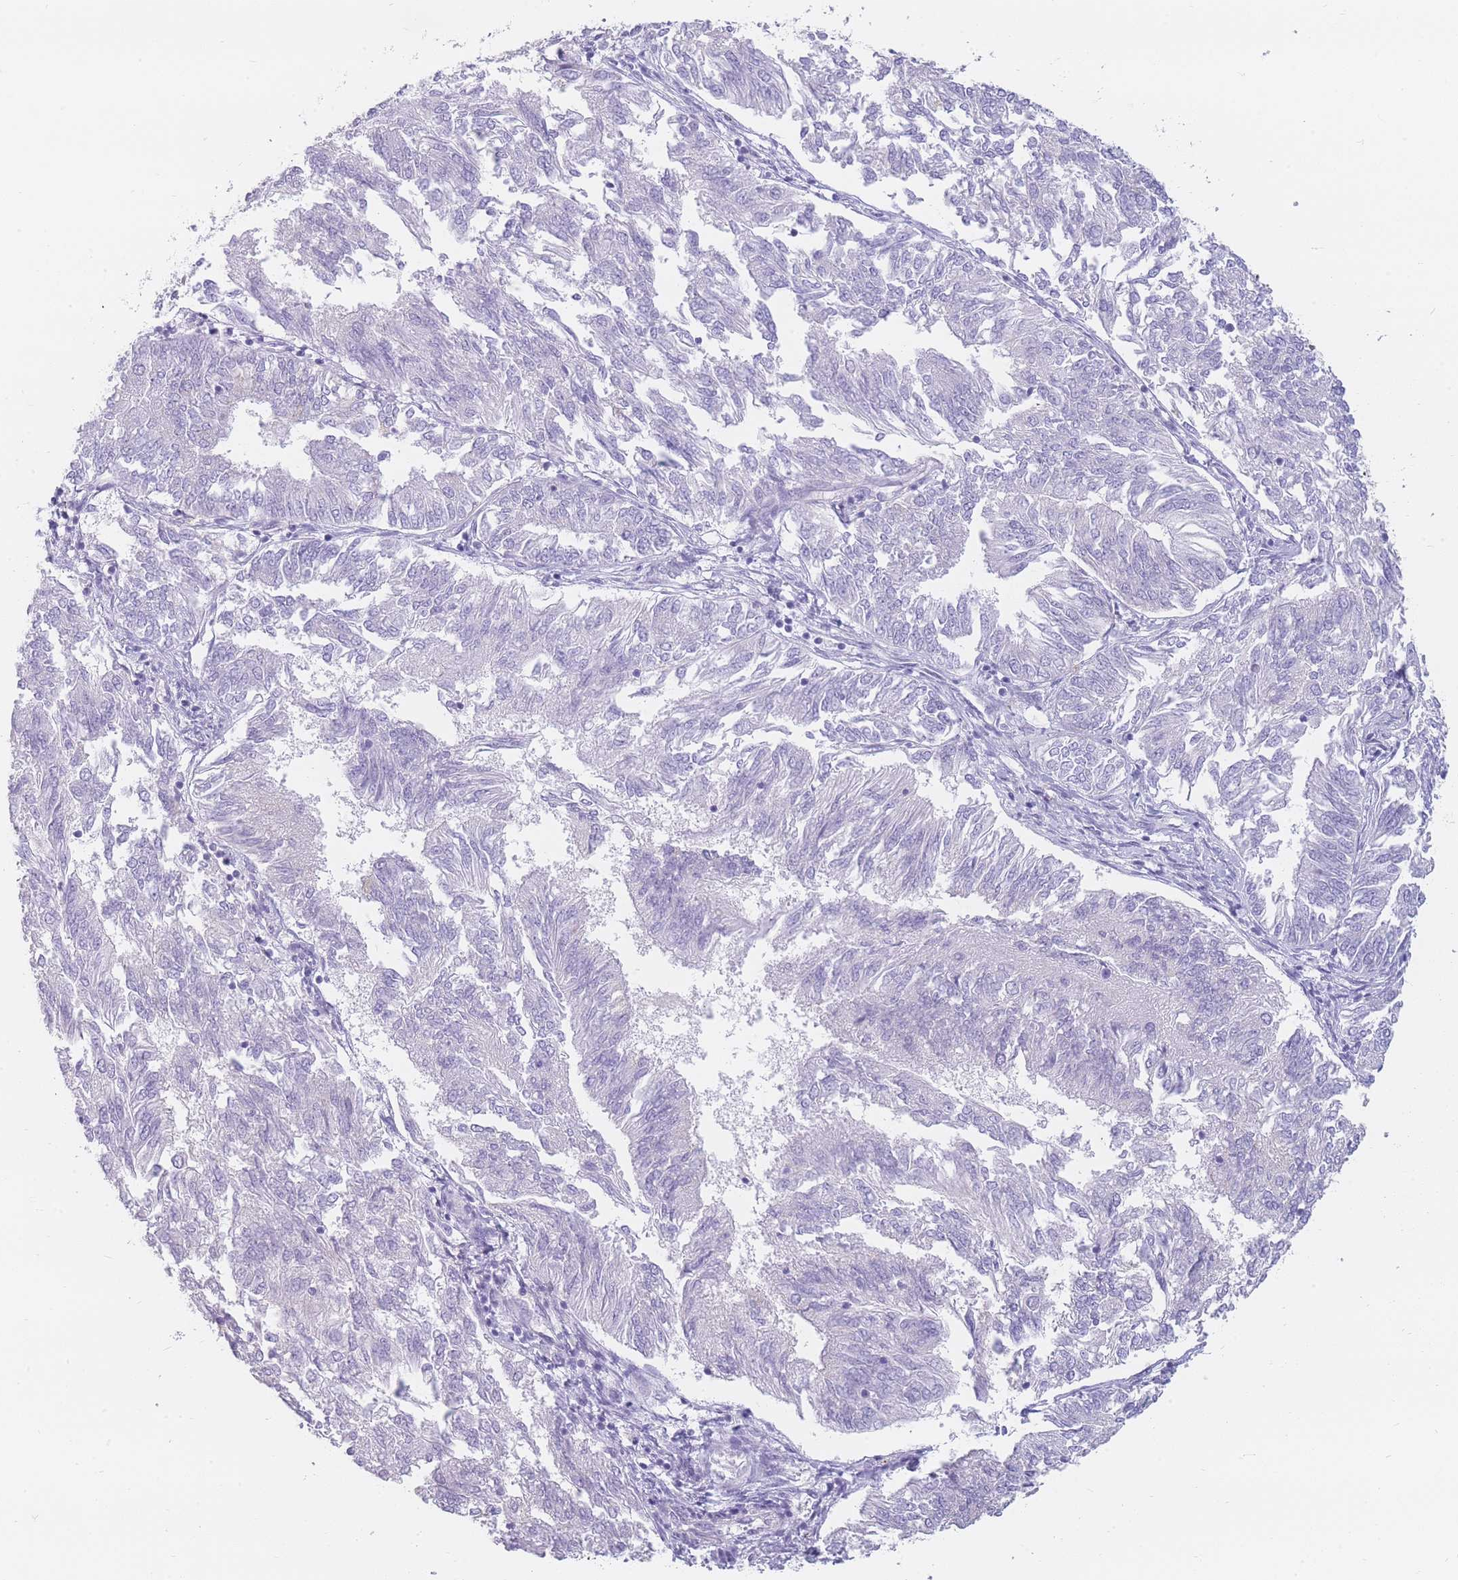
{"staining": {"intensity": "negative", "quantity": "none", "location": "none"}, "tissue": "endometrial cancer", "cell_type": "Tumor cells", "image_type": "cancer", "snomed": [{"axis": "morphology", "description": "Adenocarcinoma, NOS"}, {"axis": "topography", "description": "Endometrium"}], "caption": "DAB immunohistochemical staining of human adenocarcinoma (endometrial) shows no significant positivity in tumor cells.", "gene": "UPK1A", "patient": {"sex": "female", "age": 58}}